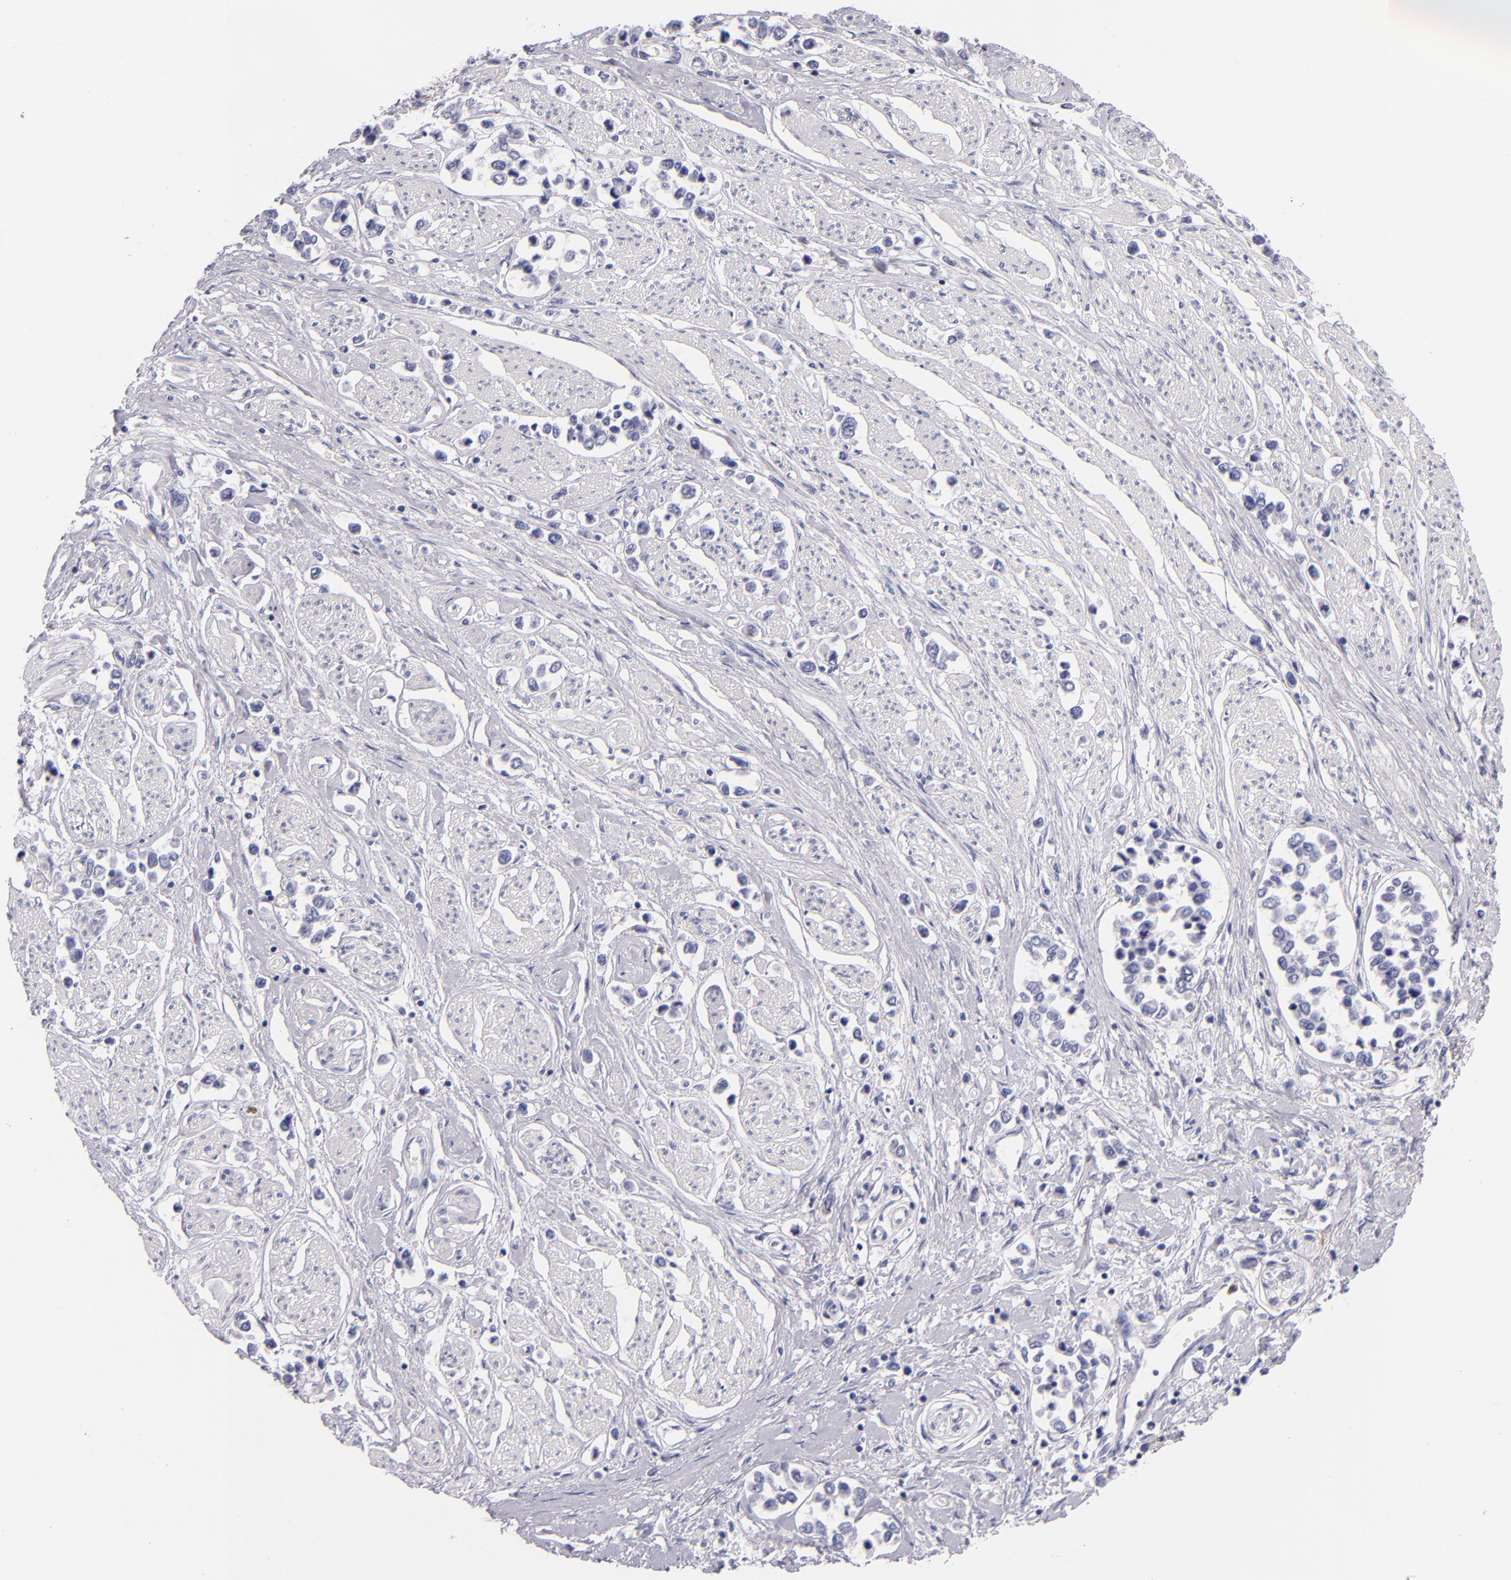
{"staining": {"intensity": "moderate", "quantity": "25%-75%", "location": "cytoplasmic/membranous"}, "tissue": "stomach cancer", "cell_type": "Tumor cells", "image_type": "cancer", "snomed": [{"axis": "morphology", "description": "Adenocarcinoma, NOS"}, {"axis": "topography", "description": "Stomach, upper"}], "caption": "This is an image of IHC staining of stomach cancer, which shows moderate positivity in the cytoplasmic/membranous of tumor cells.", "gene": "CDH3", "patient": {"sex": "male", "age": 76}}